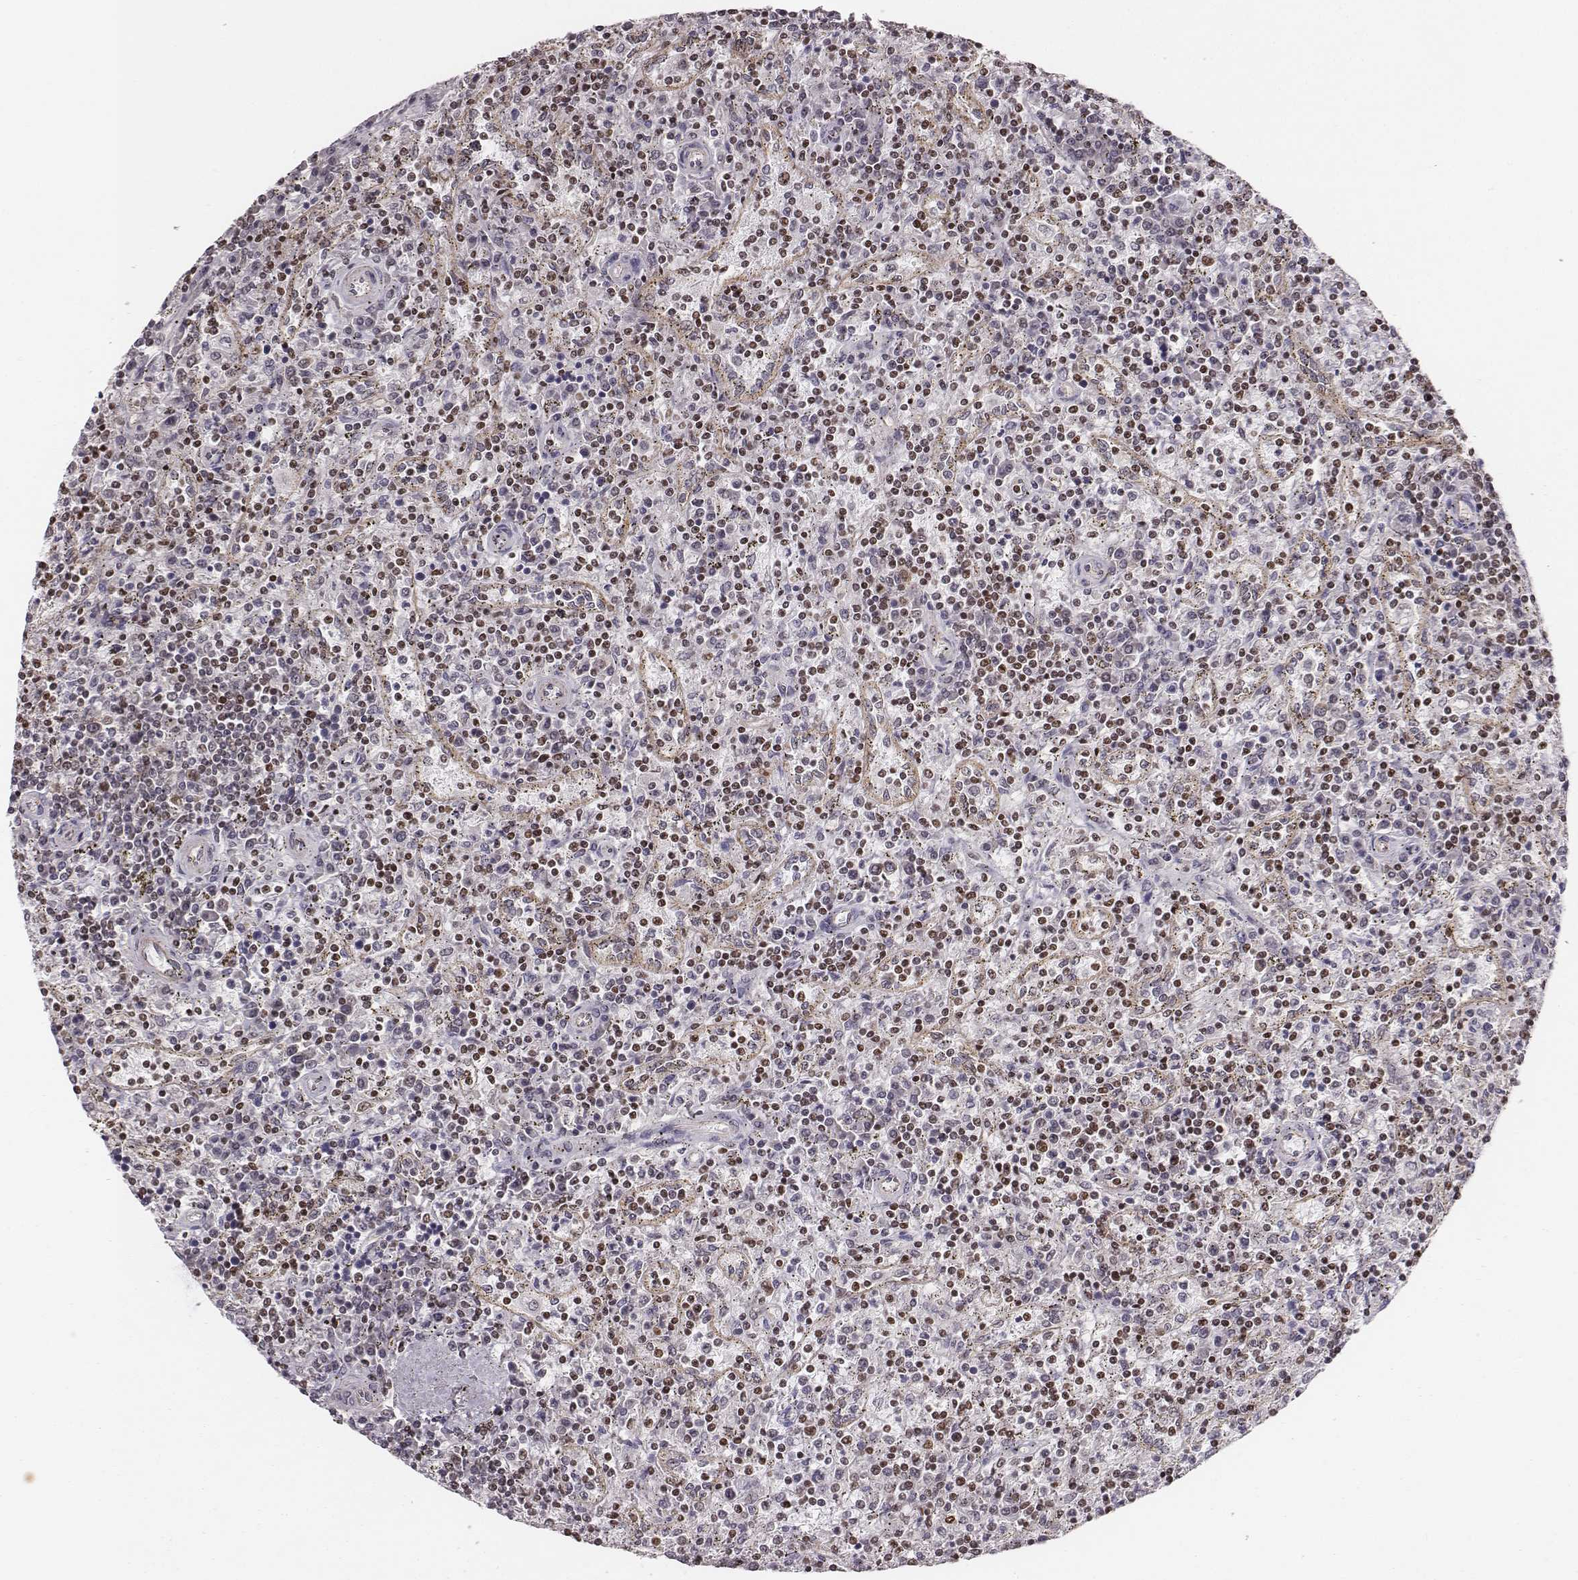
{"staining": {"intensity": "weak", "quantity": ">75%", "location": "nuclear"}, "tissue": "lymphoma", "cell_type": "Tumor cells", "image_type": "cancer", "snomed": [{"axis": "morphology", "description": "Malignant lymphoma, non-Hodgkin's type, Low grade"}, {"axis": "topography", "description": "Spleen"}], "caption": "Lymphoma stained with a brown dye demonstrates weak nuclear positive expression in about >75% of tumor cells.", "gene": "WDR59", "patient": {"sex": "male", "age": 62}}